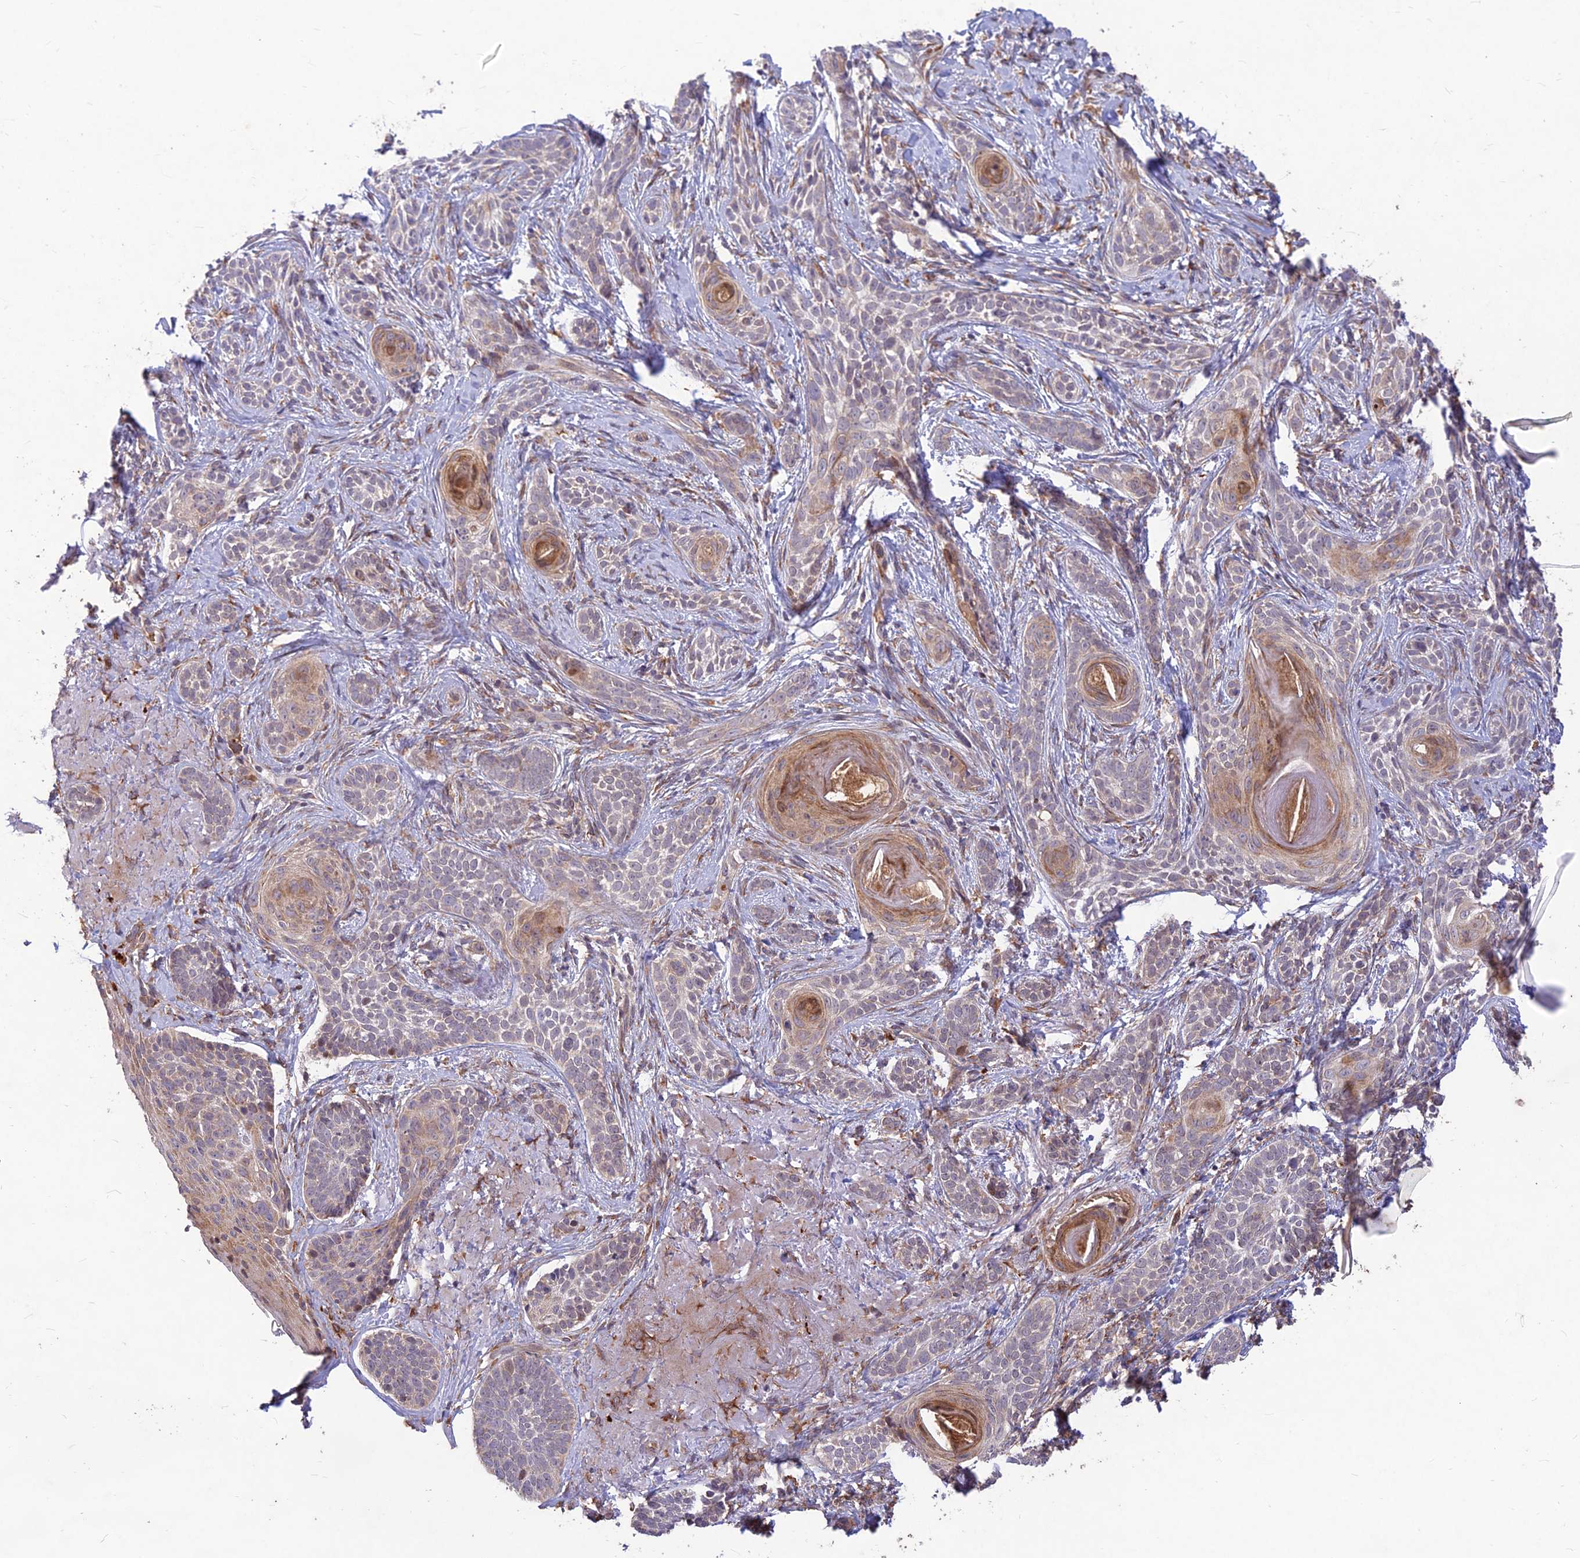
{"staining": {"intensity": "weak", "quantity": "<25%", "location": "cytoplasmic/membranous"}, "tissue": "skin cancer", "cell_type": "Tumor cells", "image_type": "cancer", "snomed": [{"axis": "morphology", "description": "Basal cell carcinoma"}, {"axis": "topography", "description": "Skin"}], "caption": "Immunohistochemistry image of neoplastic tissue: human basal cell carcinoma (skin) stained with DAB reveals no significant protein positivity in tumor cells.", "gene": "PPP1R11", "patient": {"sex": "male", "age": 71}}